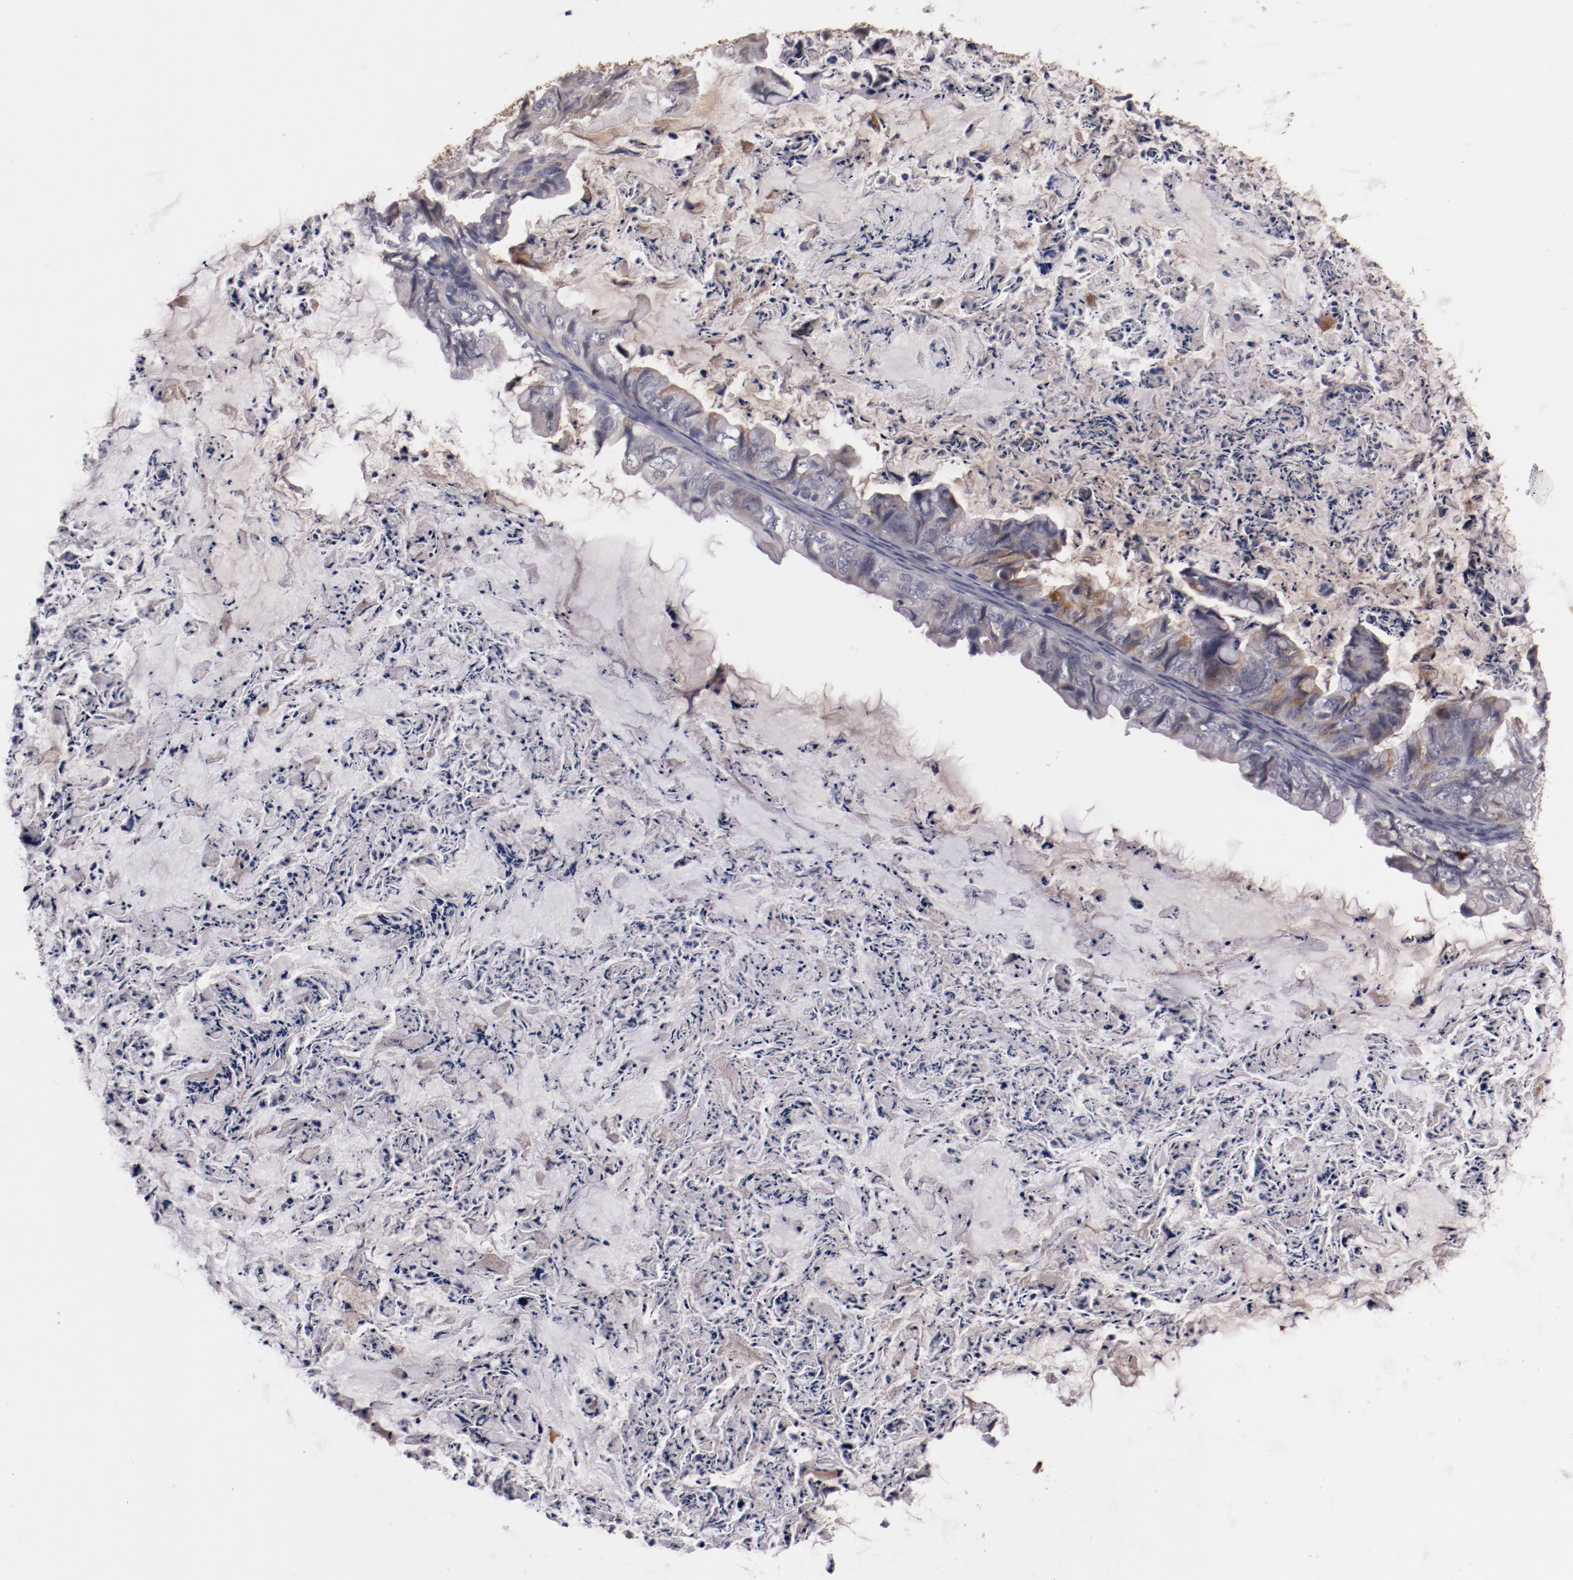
{"staining": {"intensity": "negative", "quantity": "none", "location": "none"}, "tissue": "ovarian cancer", "cell_type": "Tumor cells", "image_type": "cancer", "snomed": [{"axis": "morphology", "description": "Cystadenocarcinoma, mucinous, NOS"}, {"axis": "topography", "description": "Ovary"}], "caption": "DAB immunohistochemical staining of ovarian cancer (mucinous cystadenocarcinoma) displays no significant staining in tumor cells.", "gene": "MBL2", "patient": {"sex": "female", "age": 36}}